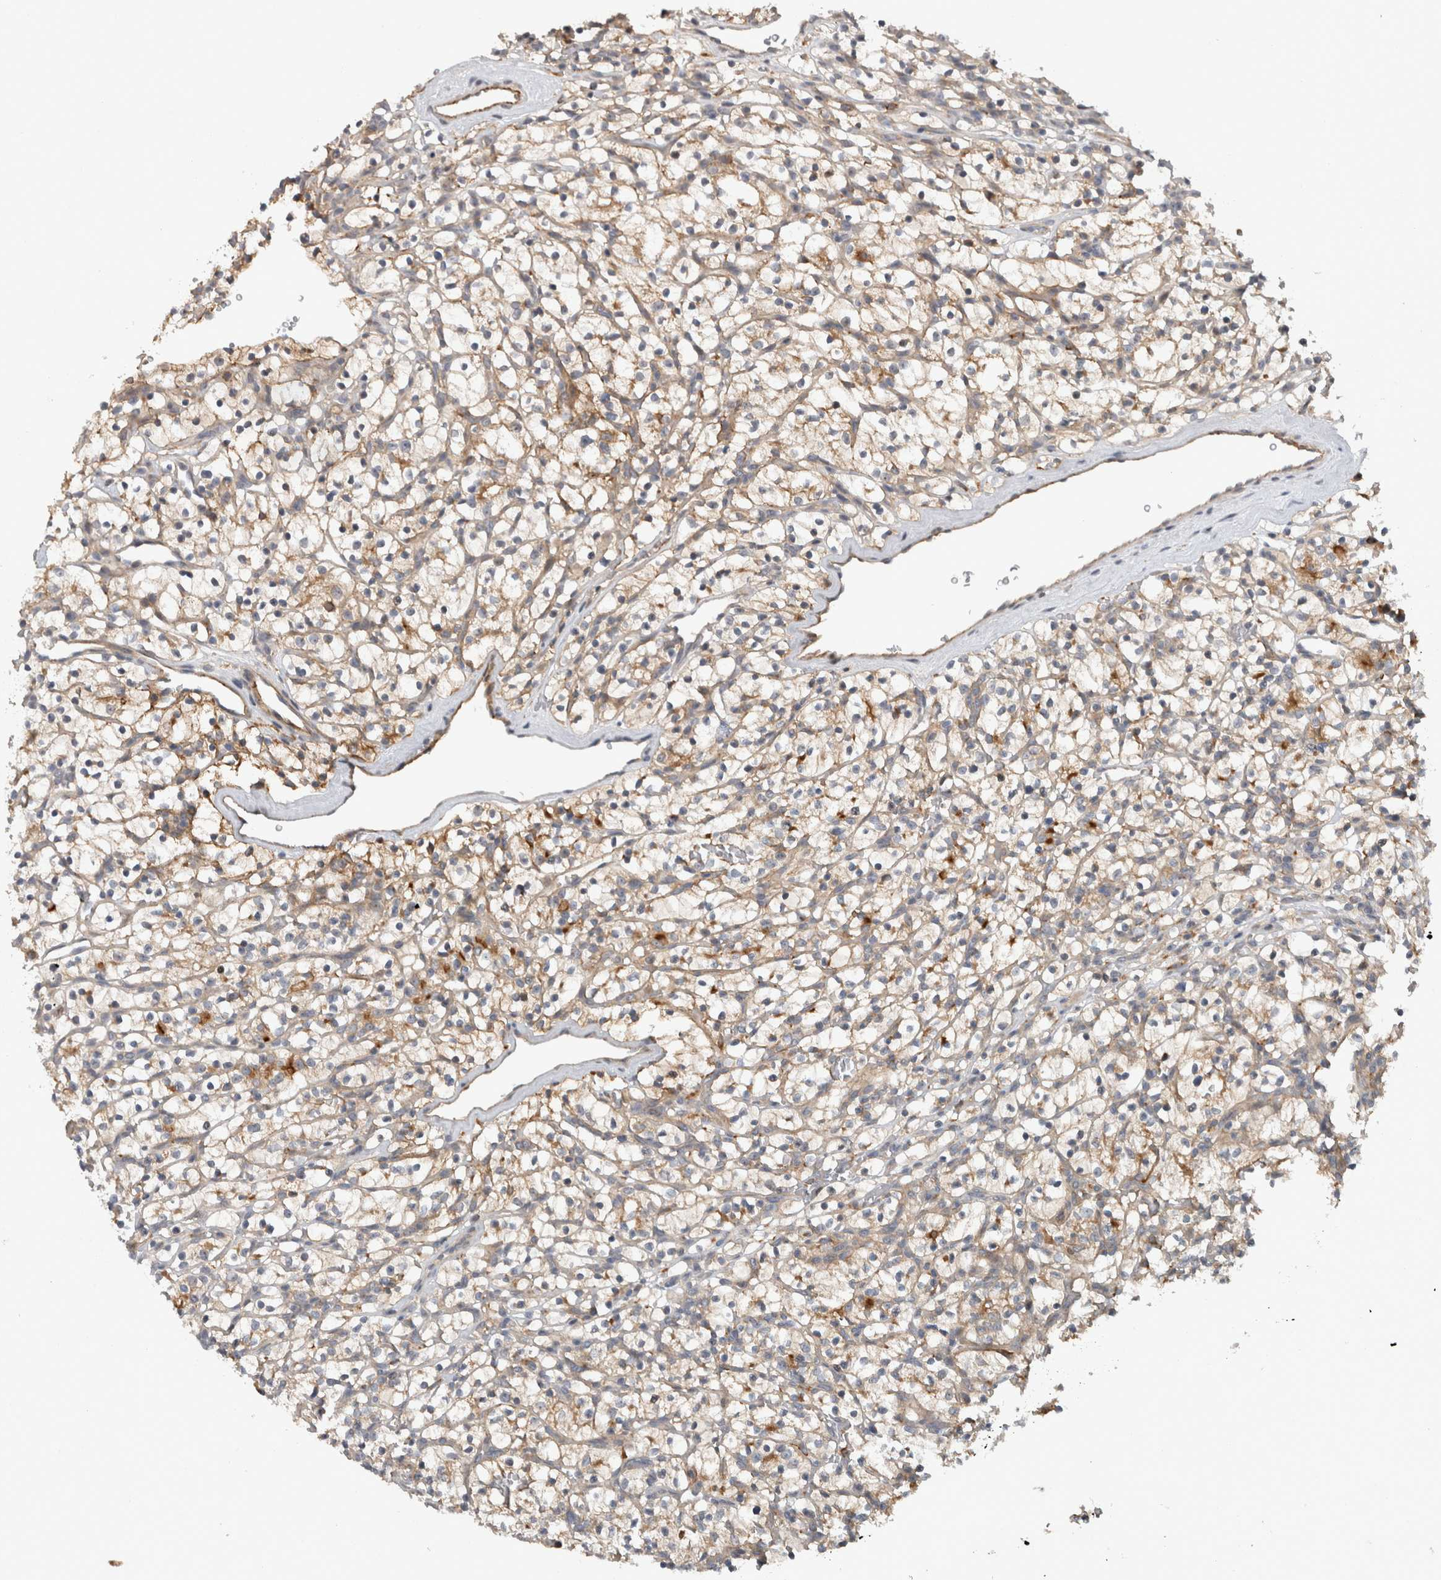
{"staining": {"intensity": "weak", "quantity": ">75%", "location": "cytoplasmic/membranous"}, "tissue": "renal cancer", "cell_type": "Tumor cells", "image_type": "cancer", "snomed": [{"axis": "morphology", "description": "Adenocarcinoma, NOS"}, {"axis": "topography", "description": "Kidney"}], "caption": "Protein staining of renal cancer (adenocarcinoma) tissue shows weak cytoplasmic/membranous positivity in about >75% of tumor cells.", "gene": "ADGRL3", "patient": {"sex": "female", "age": 57}}